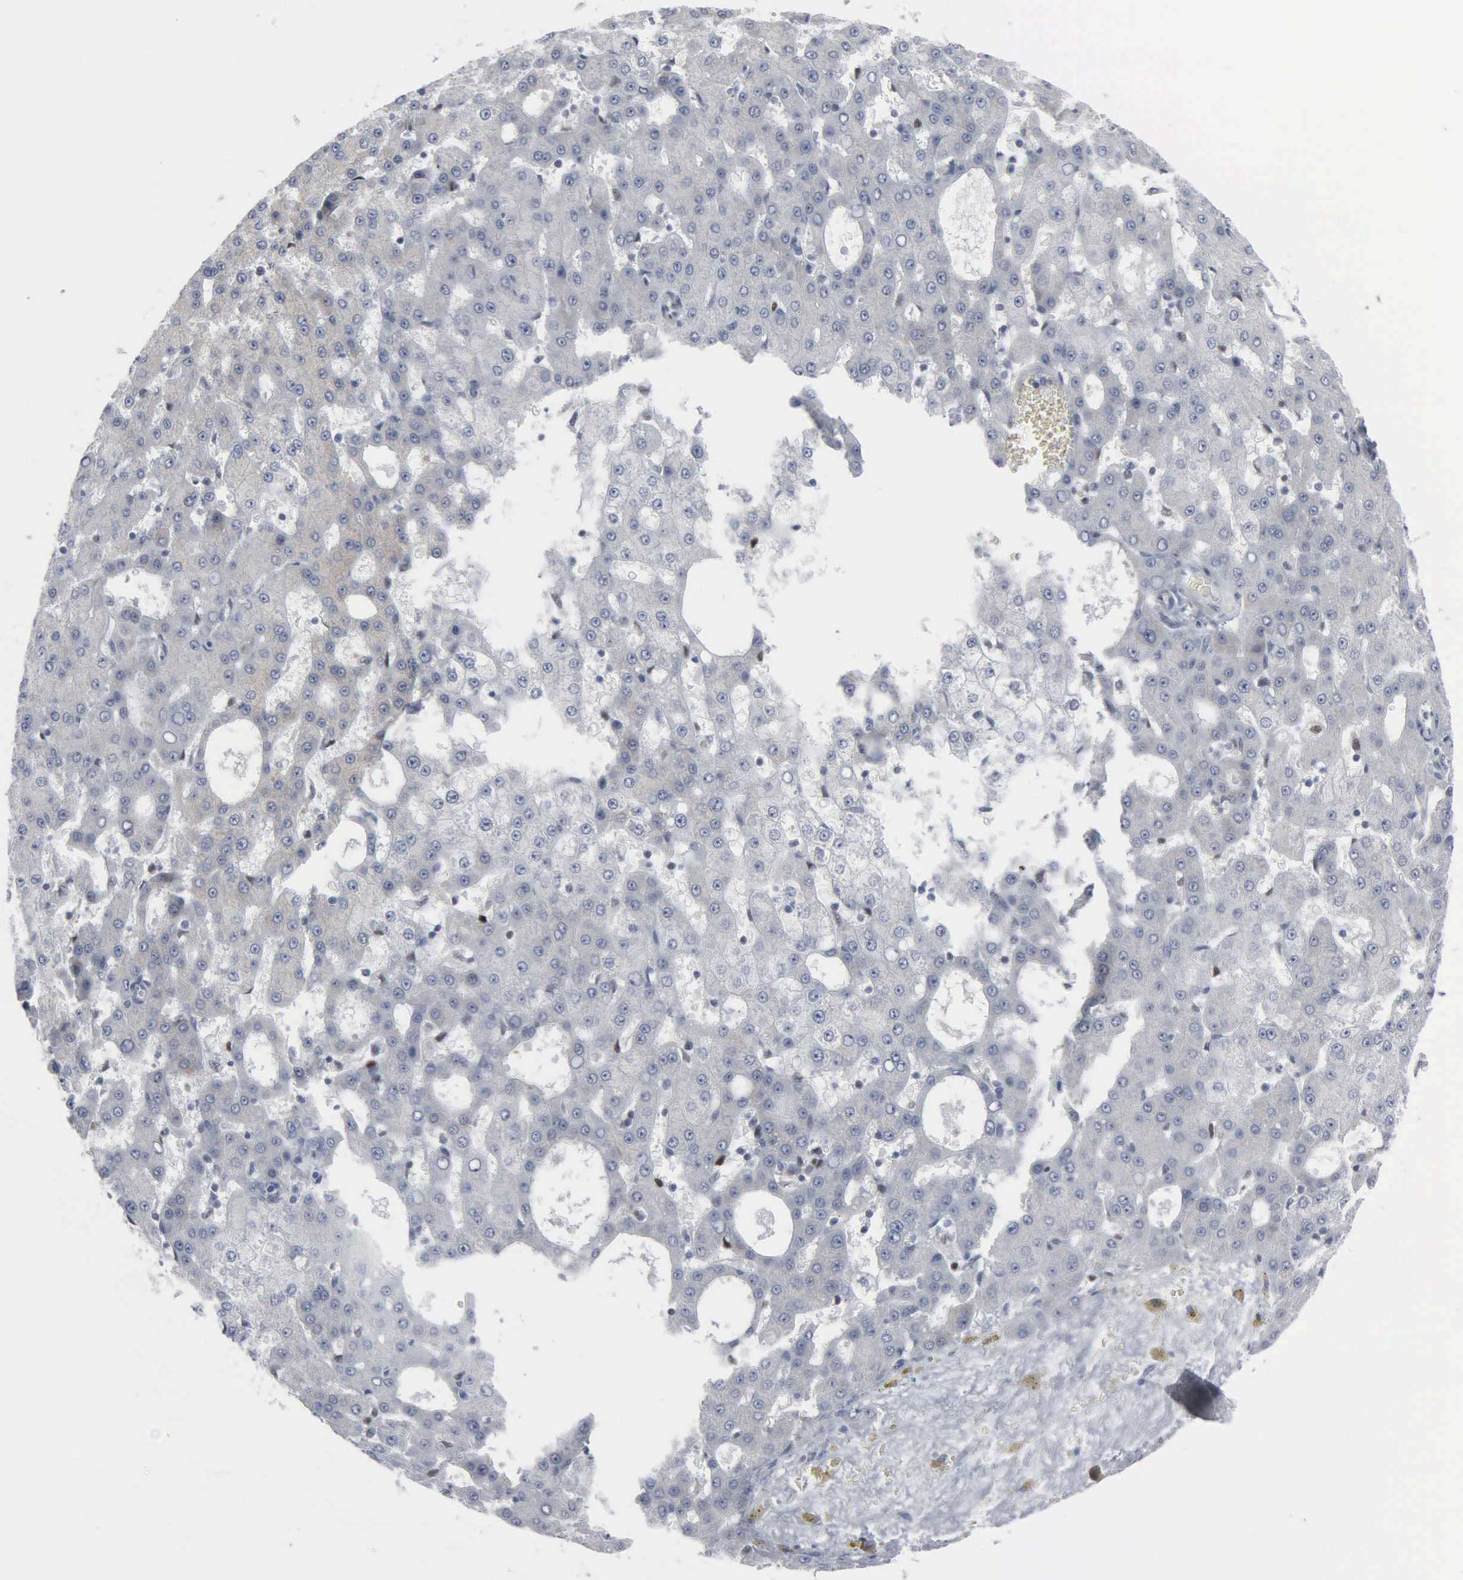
{"staining": {"intensity": "negative", "quantity": "none", "location": "none"}, "tissue": "liver cancer", "cell_type": "Tumor cells", "image_type": "cancer", "snomed": [{"axis": "morphology", "description": "Carcinoma, Hepatocellular, NOS"}, {"axis": "topography", "description": "Liver"}], "caption": "Tumor cells show no significant protein positivity in liver hepatocellular carcinoma.", "gene": "CCND3", "patient": {"sex": "male", "age": 47}}